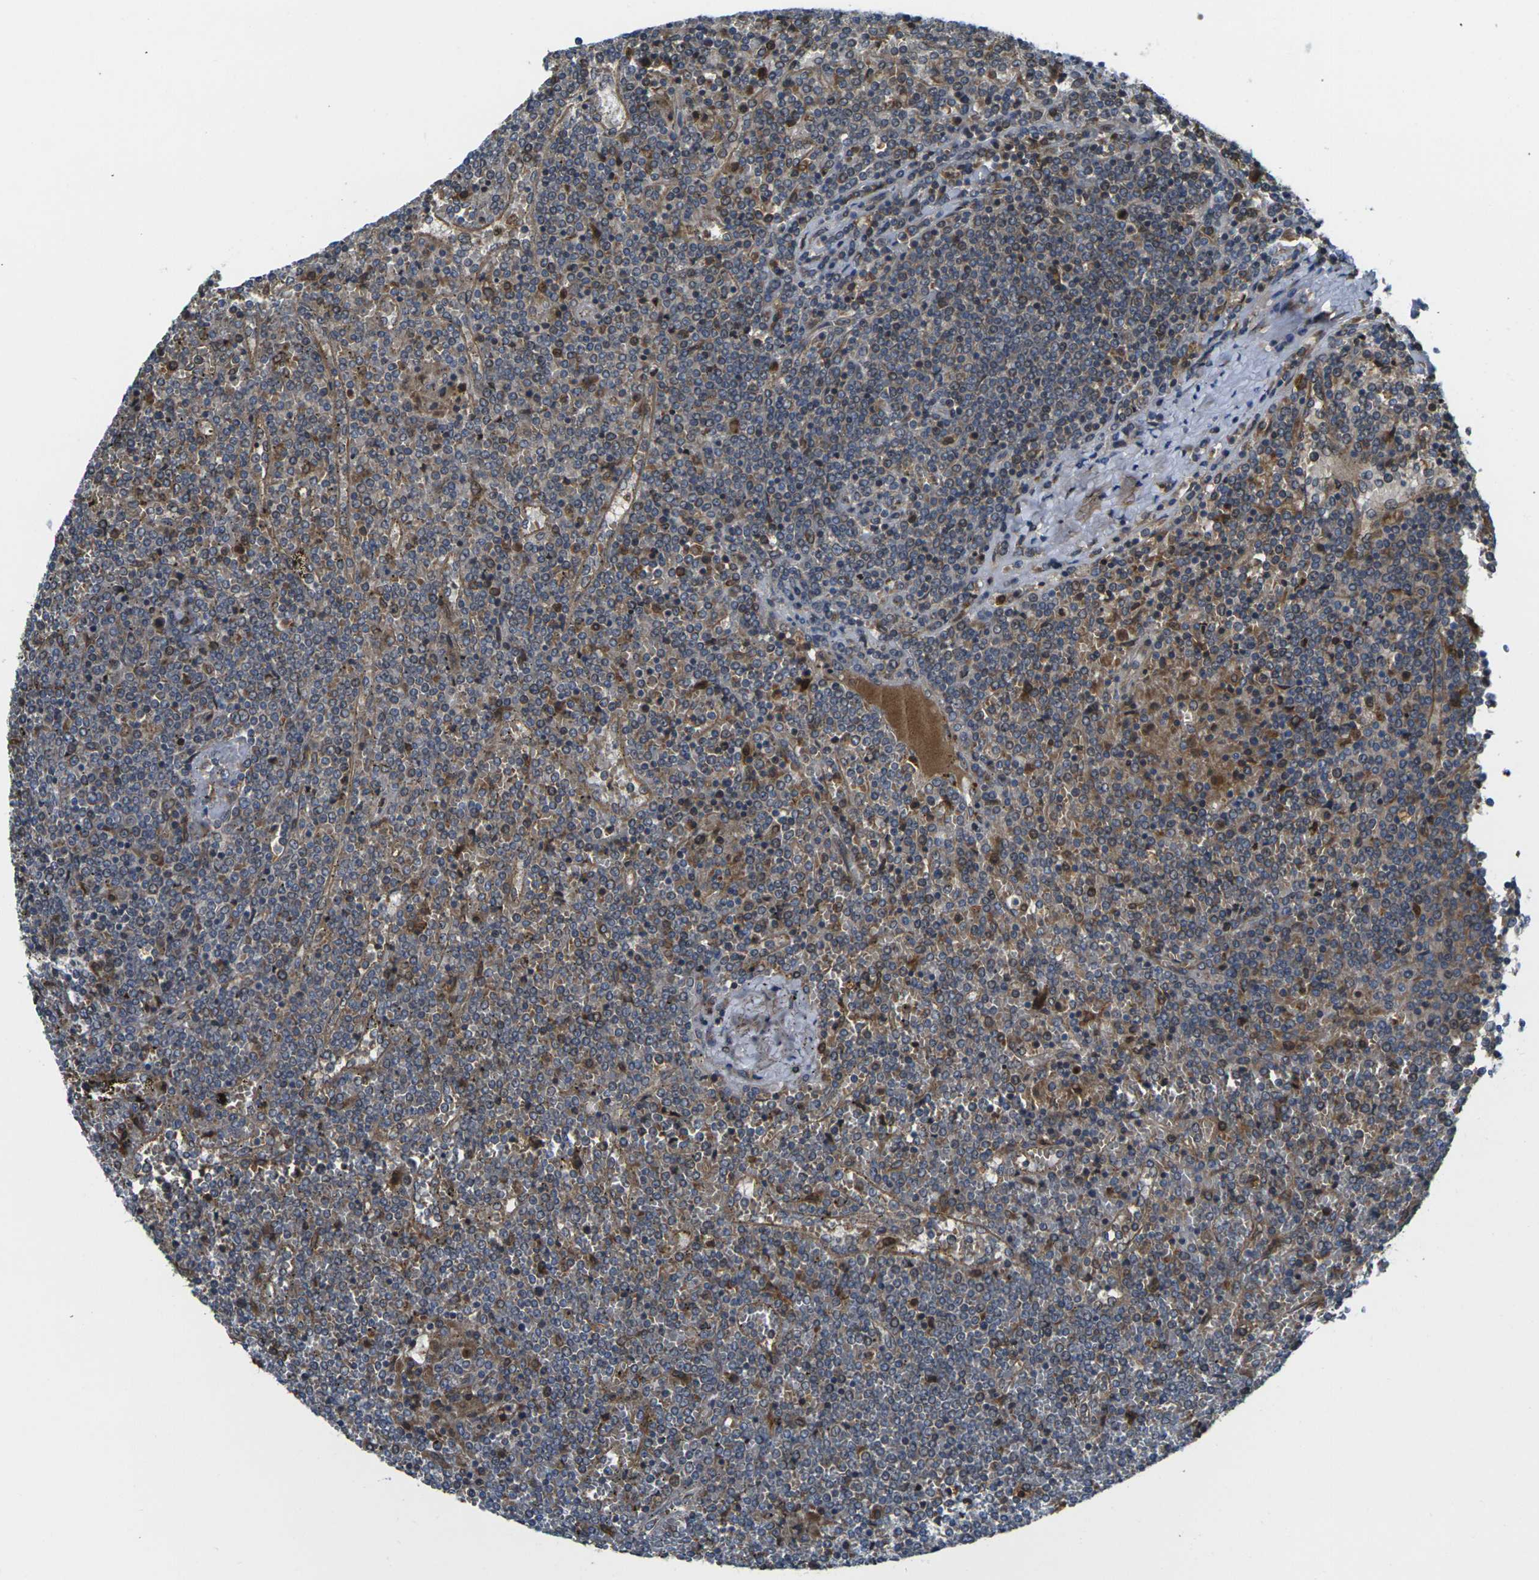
{"staining": {"intensity": "moderate", "quantity": "25%-75%", "location": "cytoplasmic/membranous"}, "tissue": "lymphoma", "cell_type": "Tumor cells", "image_type": "cancer", "snomed": [{"axis": "morphology", "description": "Malignant lymphoma, non-Hodgkin's type, Low grade"}, {"axis": "topography", "description": "Spleen"}], "caption": "Immunohistochemical staining of human lymphoma demonstrates medium levels of moderate cytoplasmic/membranous protein positivity in approximately 25%-75% of tumor cells.", "gene": "FZD1", "patient": {"sex": "female", "age": 19}}